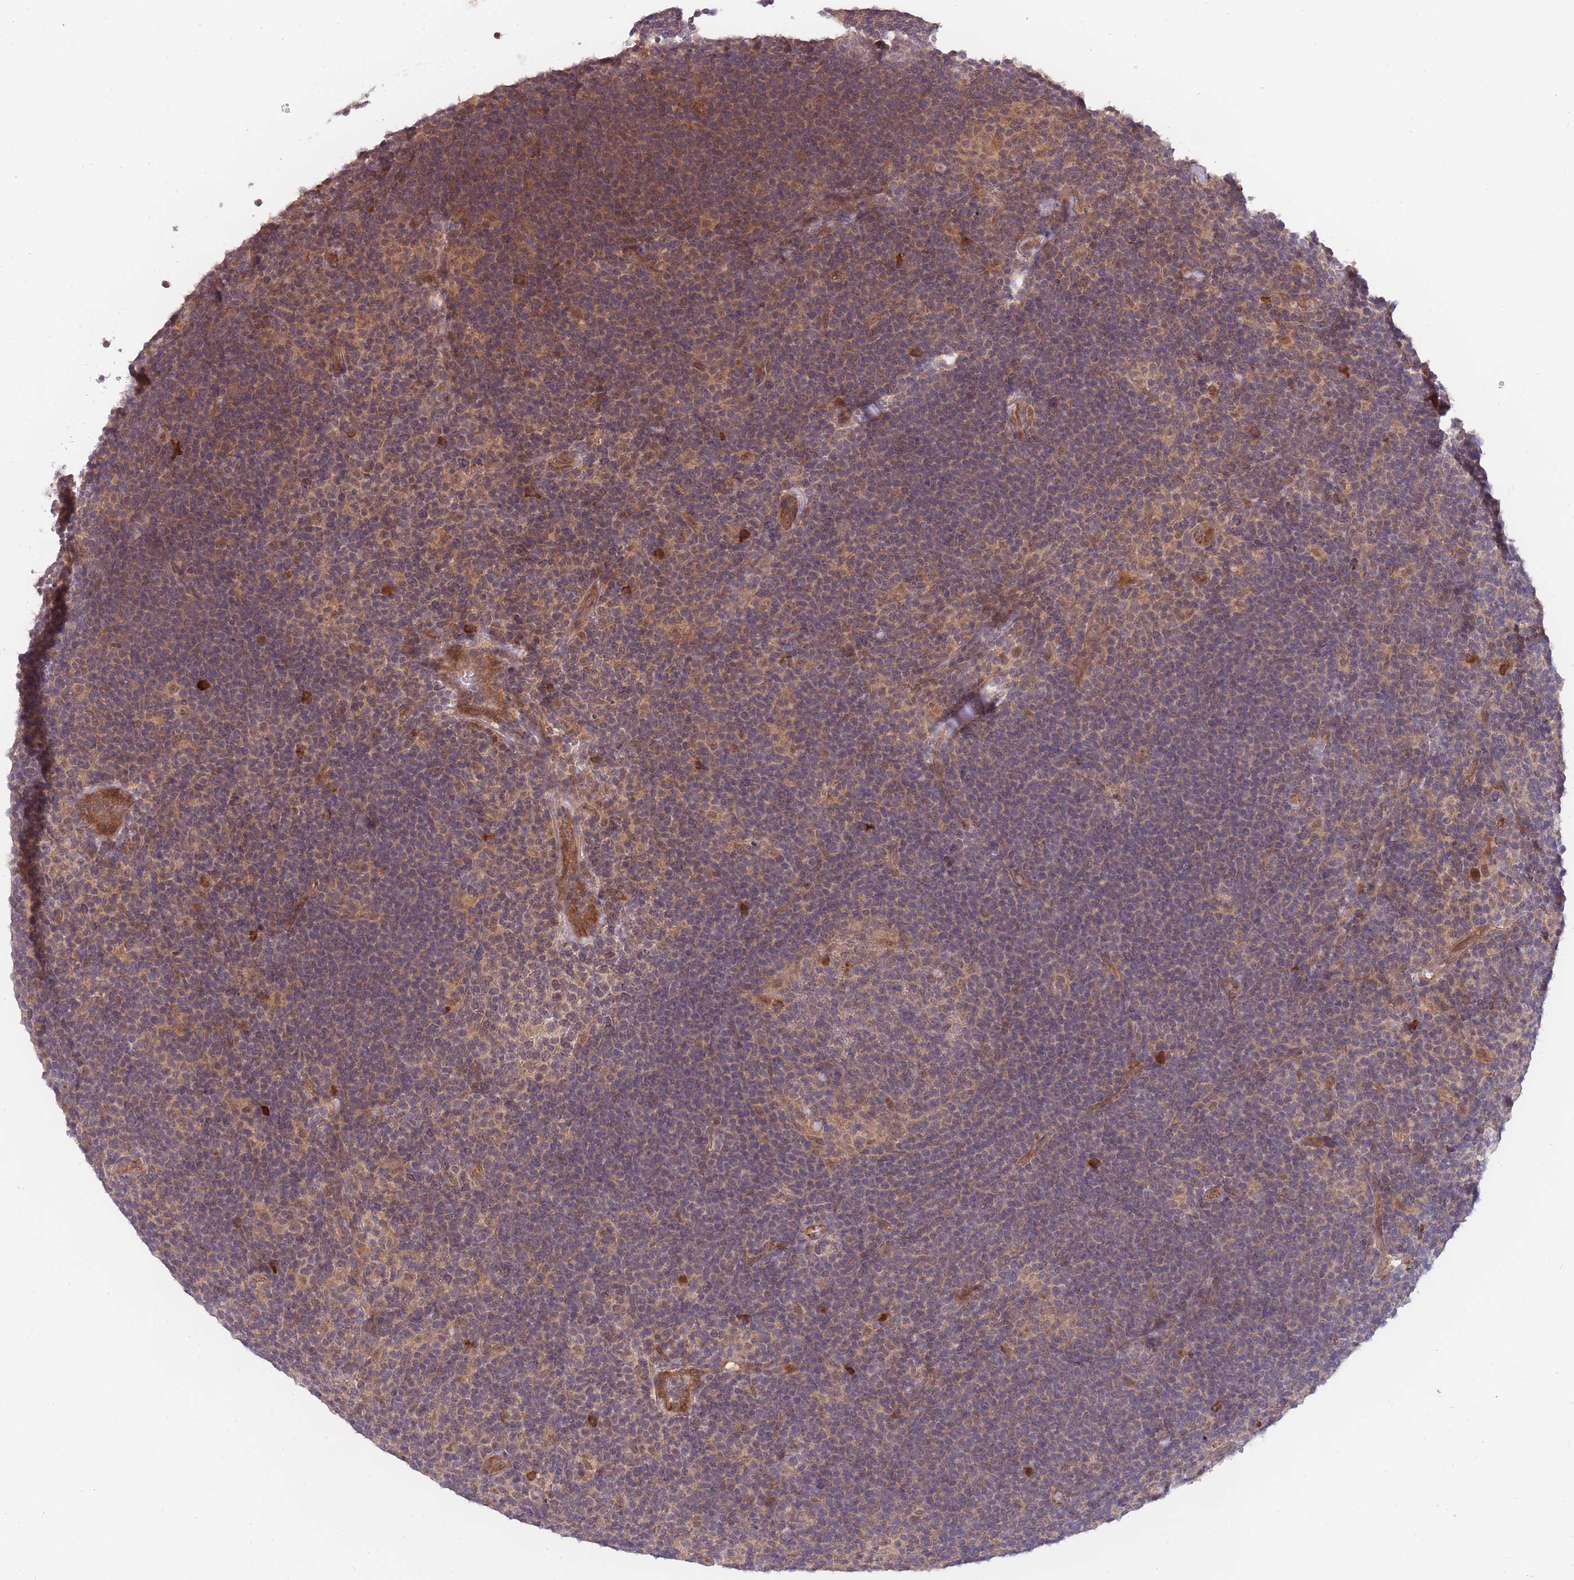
{"staining": {"intensity": "weak", "quantity": ">75%", "location": "cytoplasmic/membranous,nuclear"}, "tissue": "lymphoma", "cell_type": "Tumor cells", "image_type": "cancer", "snomed": [{"axis": "morphology", "description": "Hodgkin's disease, NOS"}, {"axis": "topography", "description": "Lymph node"}], "caption": "Hodgkin's disease stained with IHC shows weak cytoplasmic/membranous and nuclear positivity in about >75% of tumor cells.", "gene": "SMC6", "patient": {"sex": "female", "age": 57}}